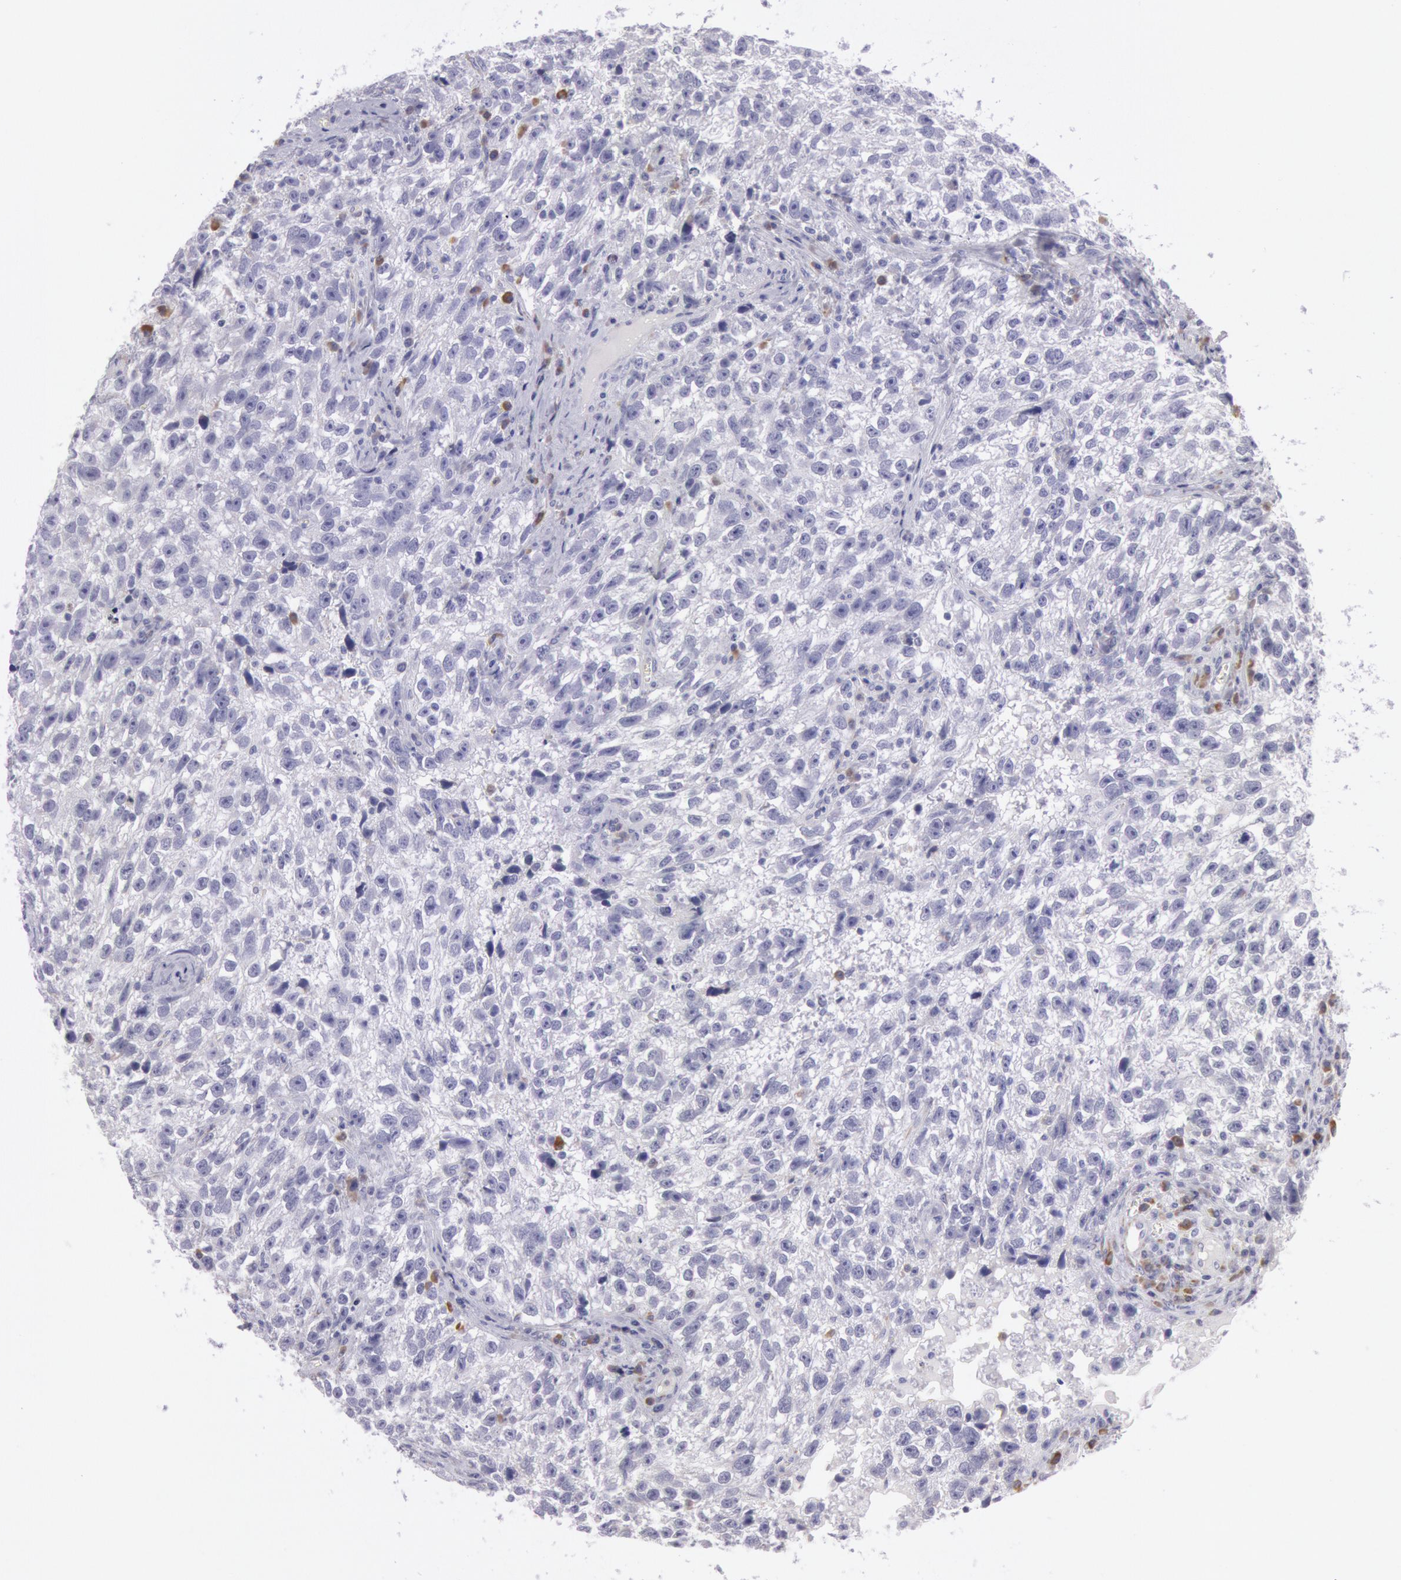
{"staining": {"intensity": "weak", "quantity": "25%-75%", "location": "cytoplasmic/membranous"}, "tissue": "testis cancer", "cell_type": "Tumor cells", "image_type": "cancer", "snomed": [{"axis": "morphology", "description": "Seminoma, NOS"}, {"axis": "topography", "description": "Testis"}], "caption": "Protein expression analysis of human testis seminoma reveals weak cytoplasmic/membranous positivity in approximately 25%-75% of tumor cells. Nuclei are stained in blue.", "gene": "CIDEB", "patient": {"sex": "male", "age": 38}}